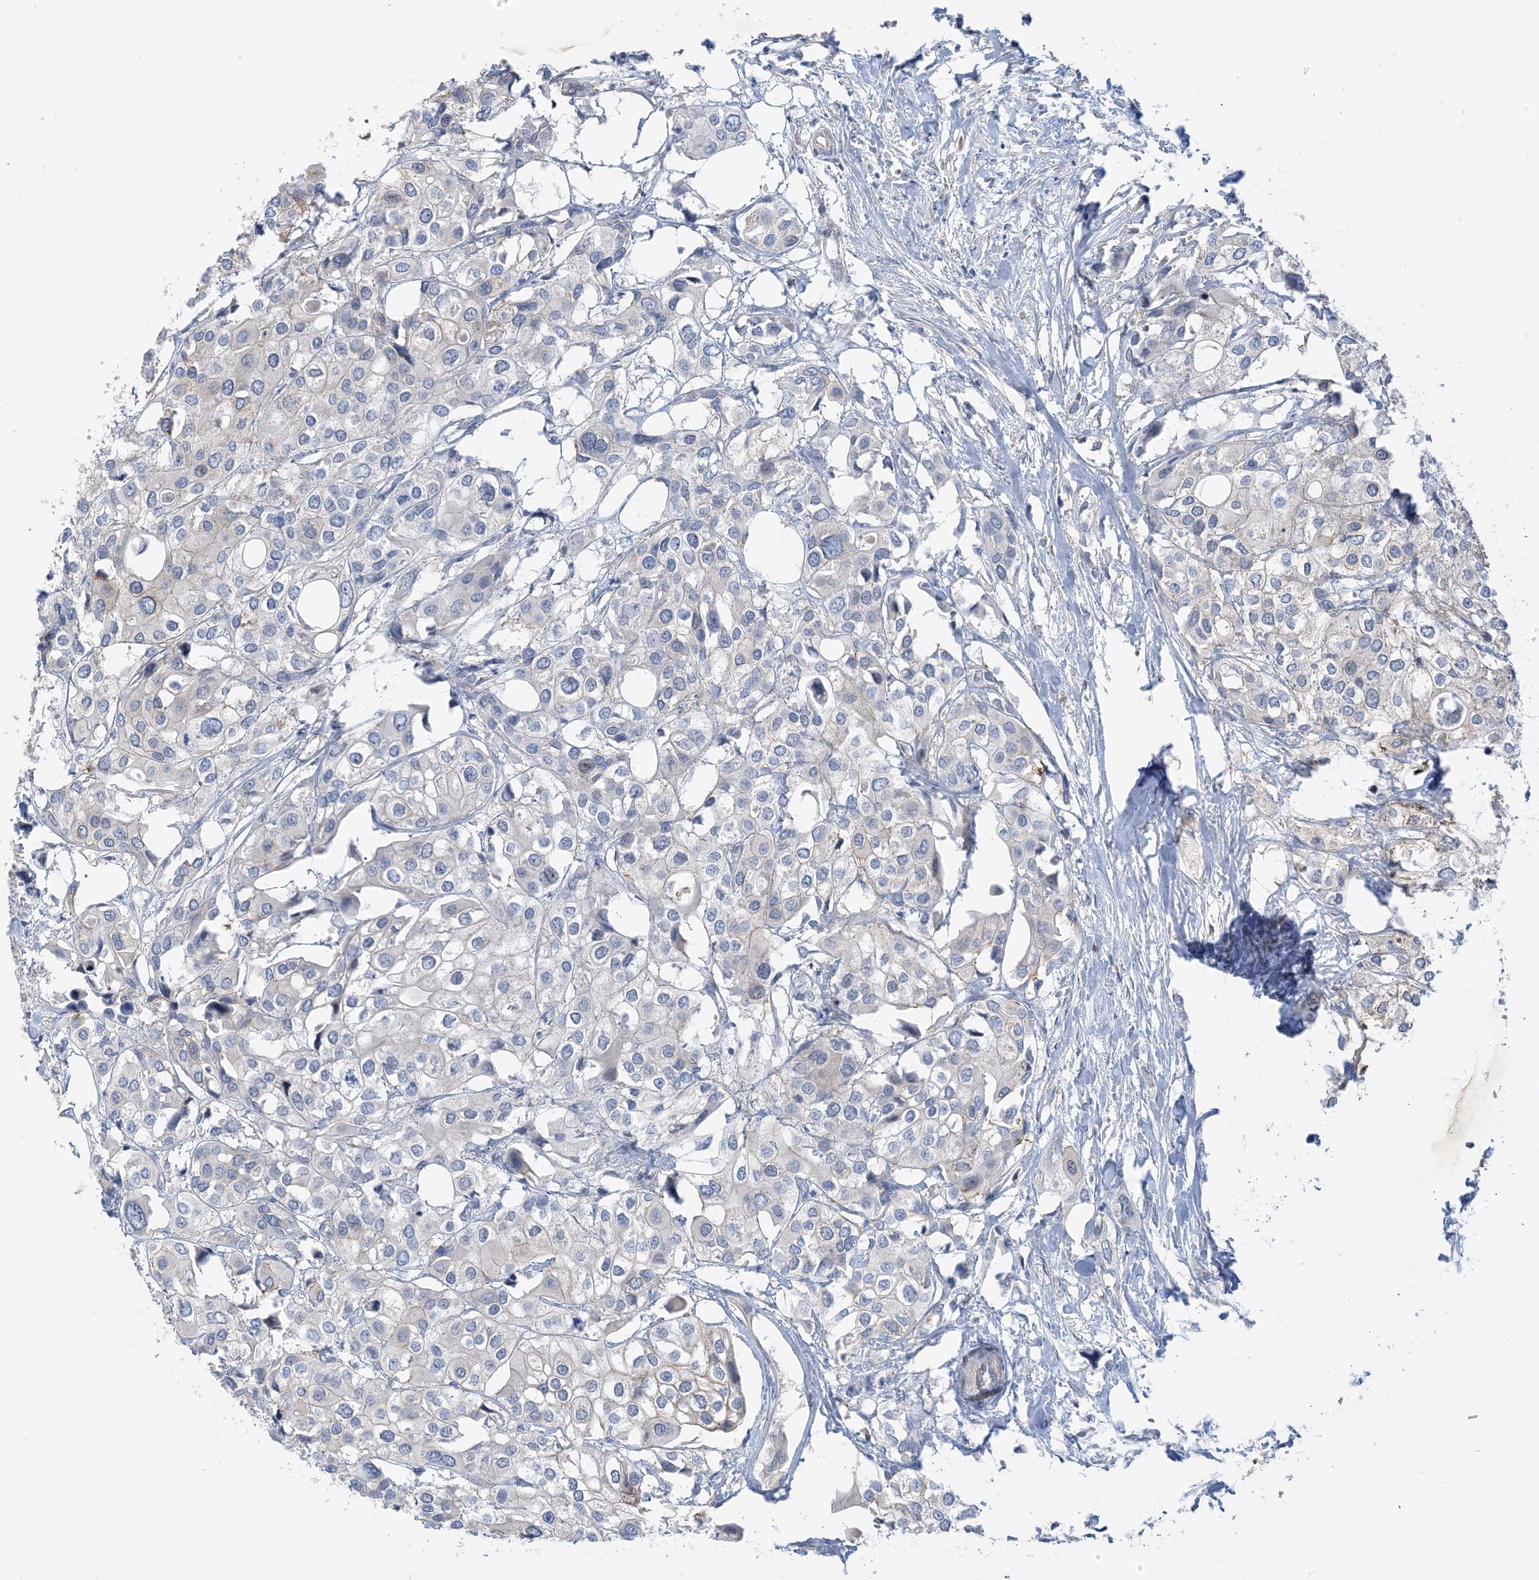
{"staining": {"intensity": "negative", "quantity": "none", "location": "none"}, "tissue": "urothelial cancer", "cell_type": "Tumor cells", "image_type": "cancer", "snomed": [{"axis": "morphology", "description": "Urothelial carcinoma, High grade"}, {"axis": "topography", "description": "Urinary bladder"}], "caption": "Immunohistochemical staining of human urothelial cancer displays no significant positivity in tumor cells.", "gene": "IL36B", "patient": {"sex": "male", "age": 64}}